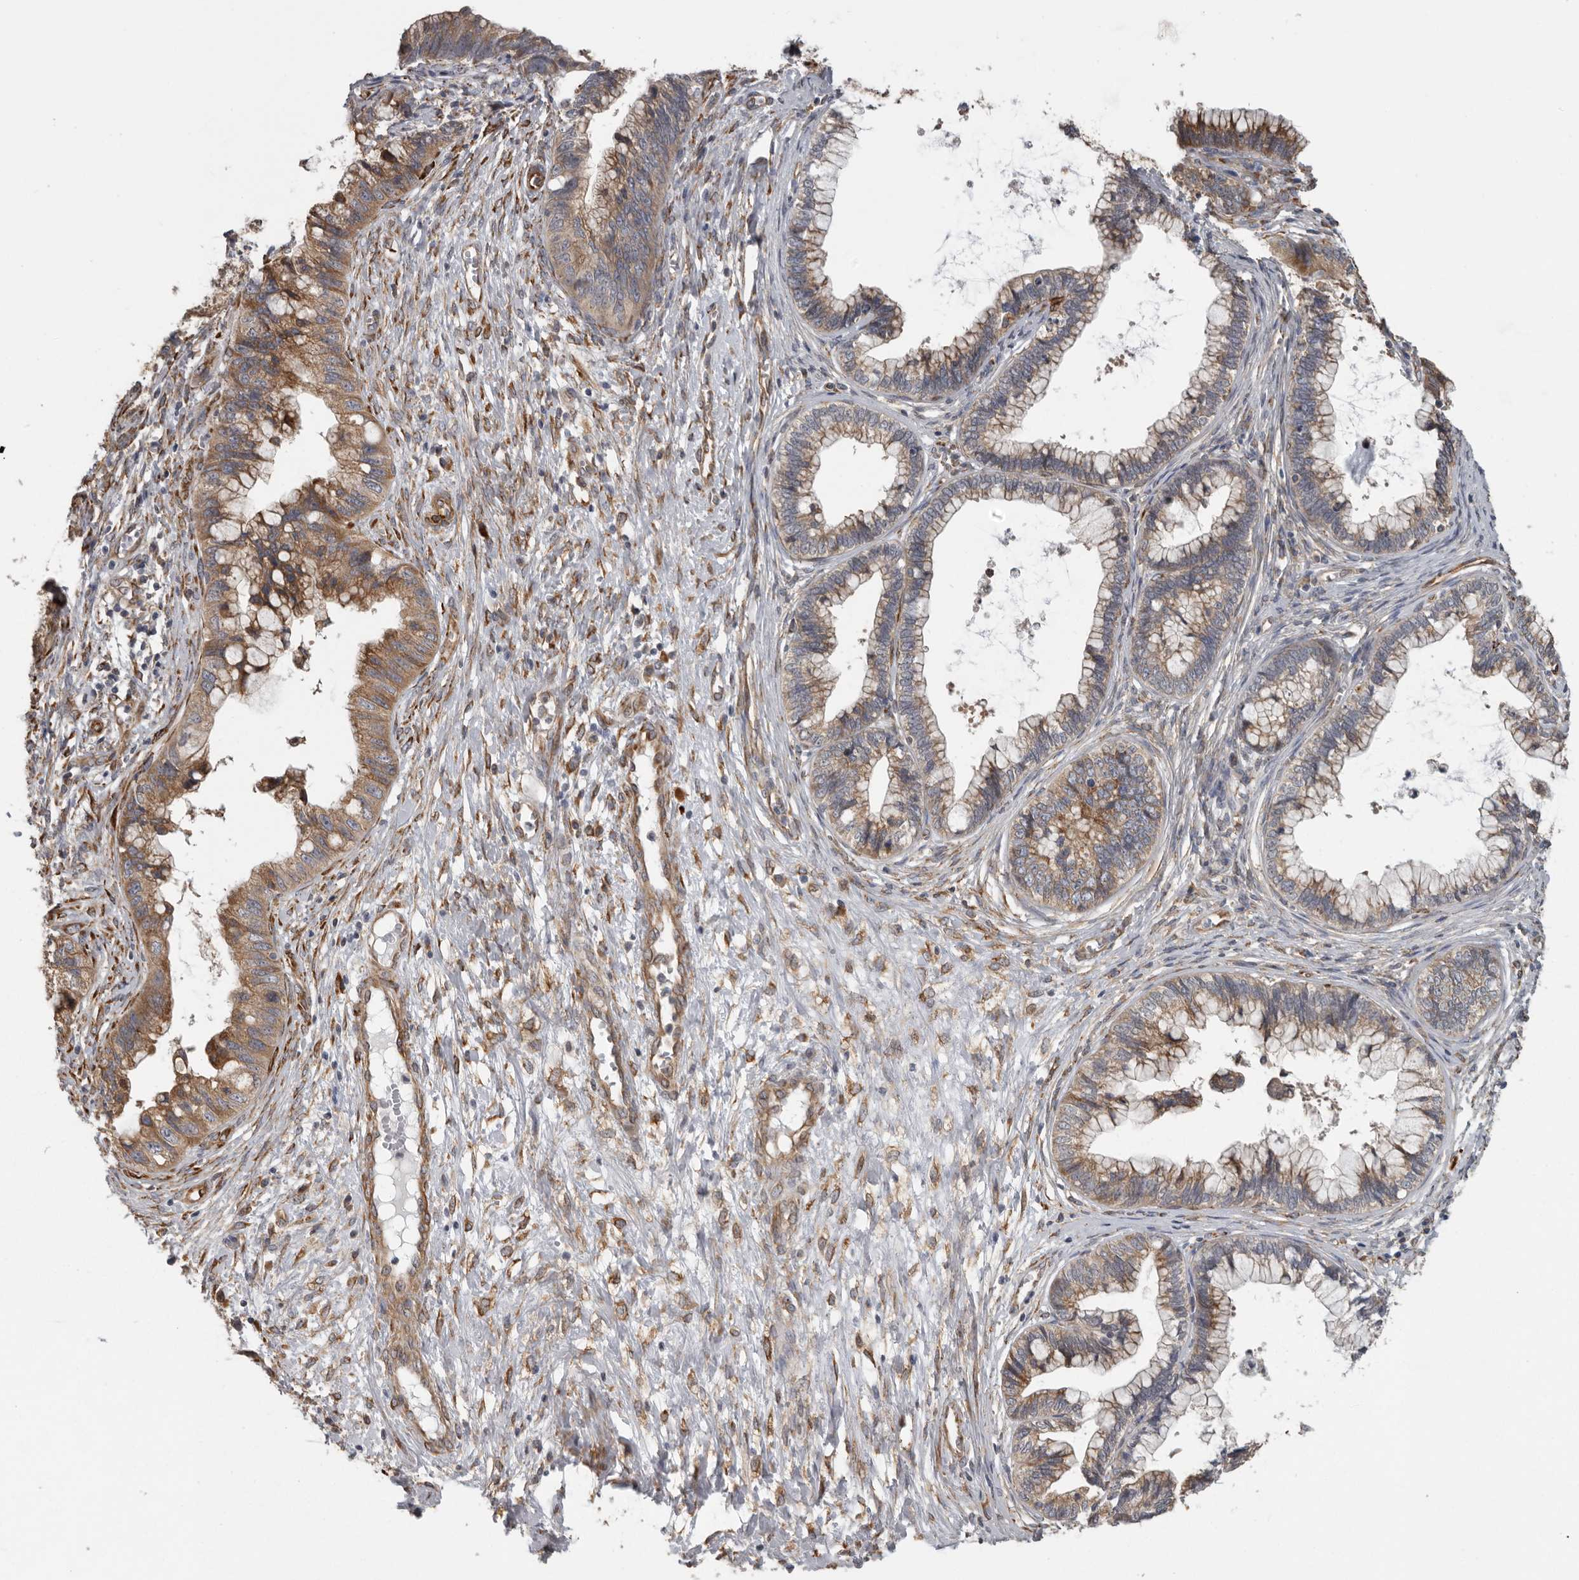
{"staining": {"intensity": "moderate", "quantity": ">75%", "location": "cytoplasmic/membranous"}, "tissue": "cervical cancer", "cell_type": "Tumor cells", "image_type": "cancer", "snomed": [{"axis": "morphology", "description": "Adenocarcinoma, NOS"}, {"axis": "topography", "description": "Cervix"}], "caption": "DAB immunohistochemical staining of human cervical cancer (adenocarcinoma) shows moderate cytoplasmic/membranous protein expression in about >75% of tumor cells. Using DAB (brown) and hematoxylin (blue) stains, captured at high magnification using brightfield microscopy.", "gene": "CEP350", "patient": {"sex": "female", "age": 44}}